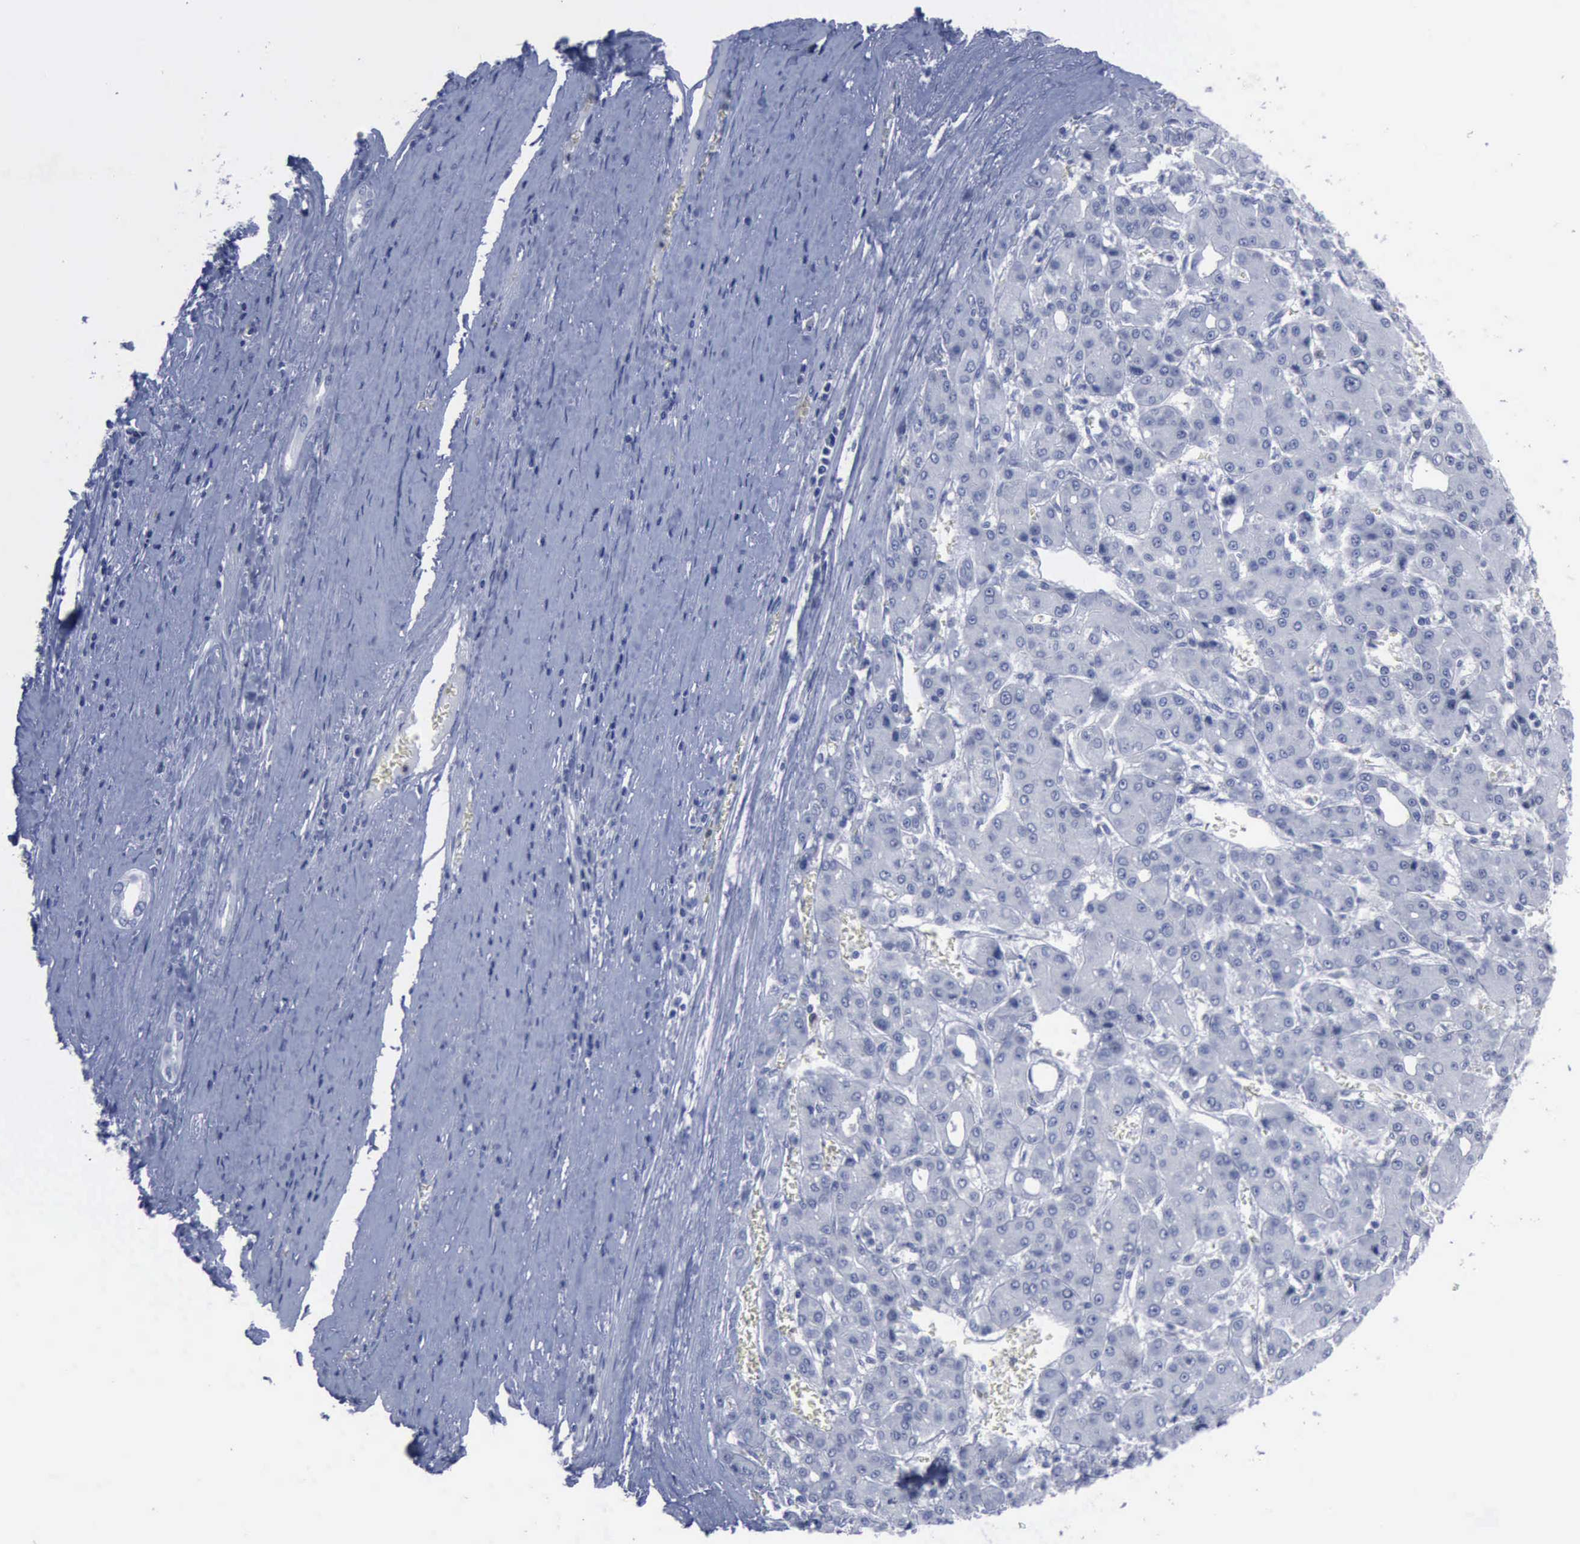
{"staining": {"intensity": "negative", "quantity": "none", "location": "none"}, "tissue": "liver cancer", "cell_type": "Tumor cells", "image_type": "cancer", "snomed": [{"axis": "morphology", "description": "Carcinoma, Hepatocellular, NOS"}, {"axis": "topography", "description": "Liver"}], "caption": "An immunohistochemistry micrograph of liver hepatocellular carcinoma is shown. There is no staining in tumor cells of liver hepatocellular carcinoma. The staining is performed using DAB (3,3'-diaminobenzidine) brown chromogen with nuclei counter-stained in using hematoxylin.", "gene": "CSTA", "patient": {"sex": "male", "age": 69}}